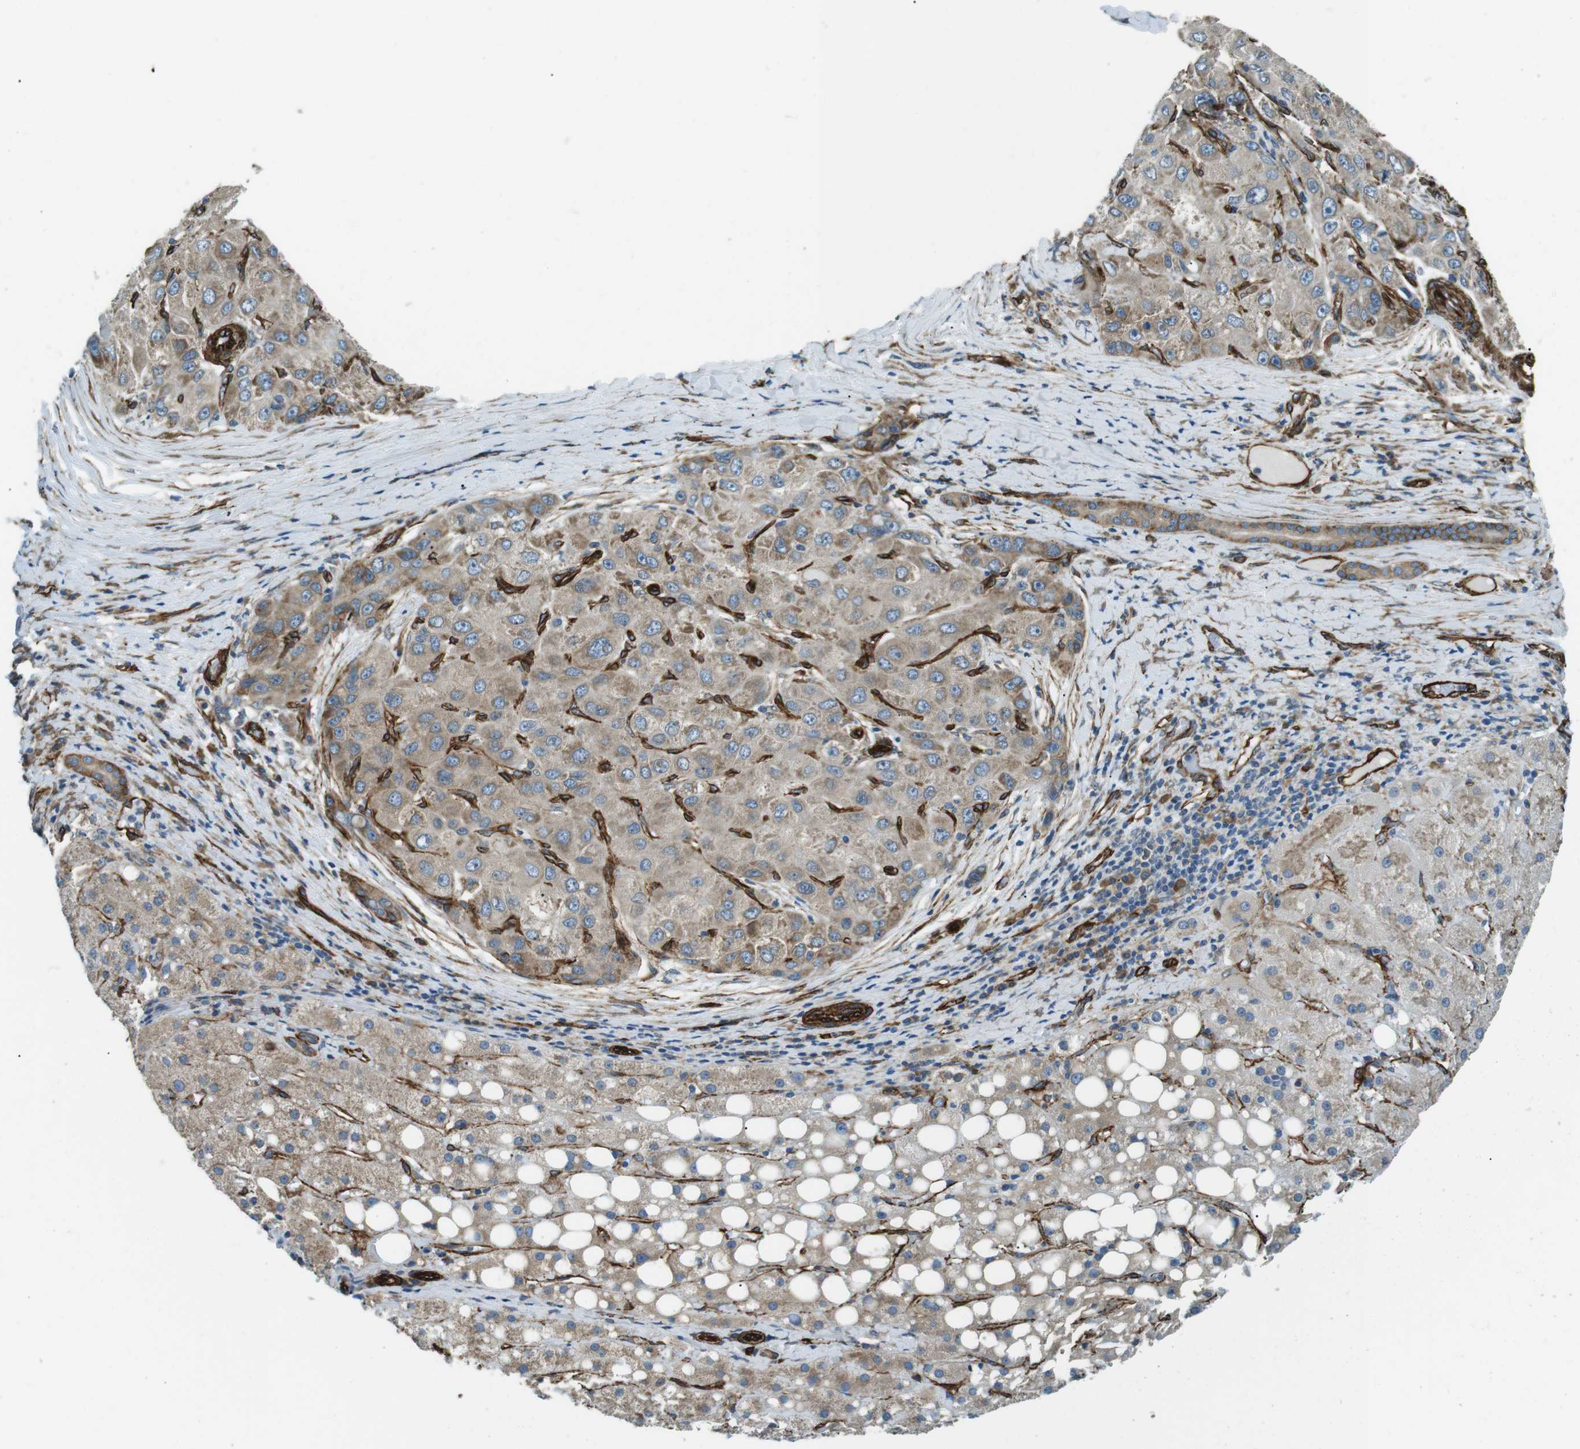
{"staining": {"intensity": "moderate", "quantity": "<25%", "location": "cytoplasmic/membranous"}, "tissue": "liver cancer", "cell_type": "Tumor cells", "image_type": "cancer", "snomed": [{"axis": "morphology", "description": "Carcinoma, Hepatocellular, NOS"}, {"axis": "topography", "description": "Liver"}], "caption": "Hepatocellular carcinoma (liver) stained with a brown dye shows moderate cytoplasmic/membranous positive expression in approximately <25% of tumor cells.", "gene": "ODR4", "patient": {"sex": "male", "age": 80}}